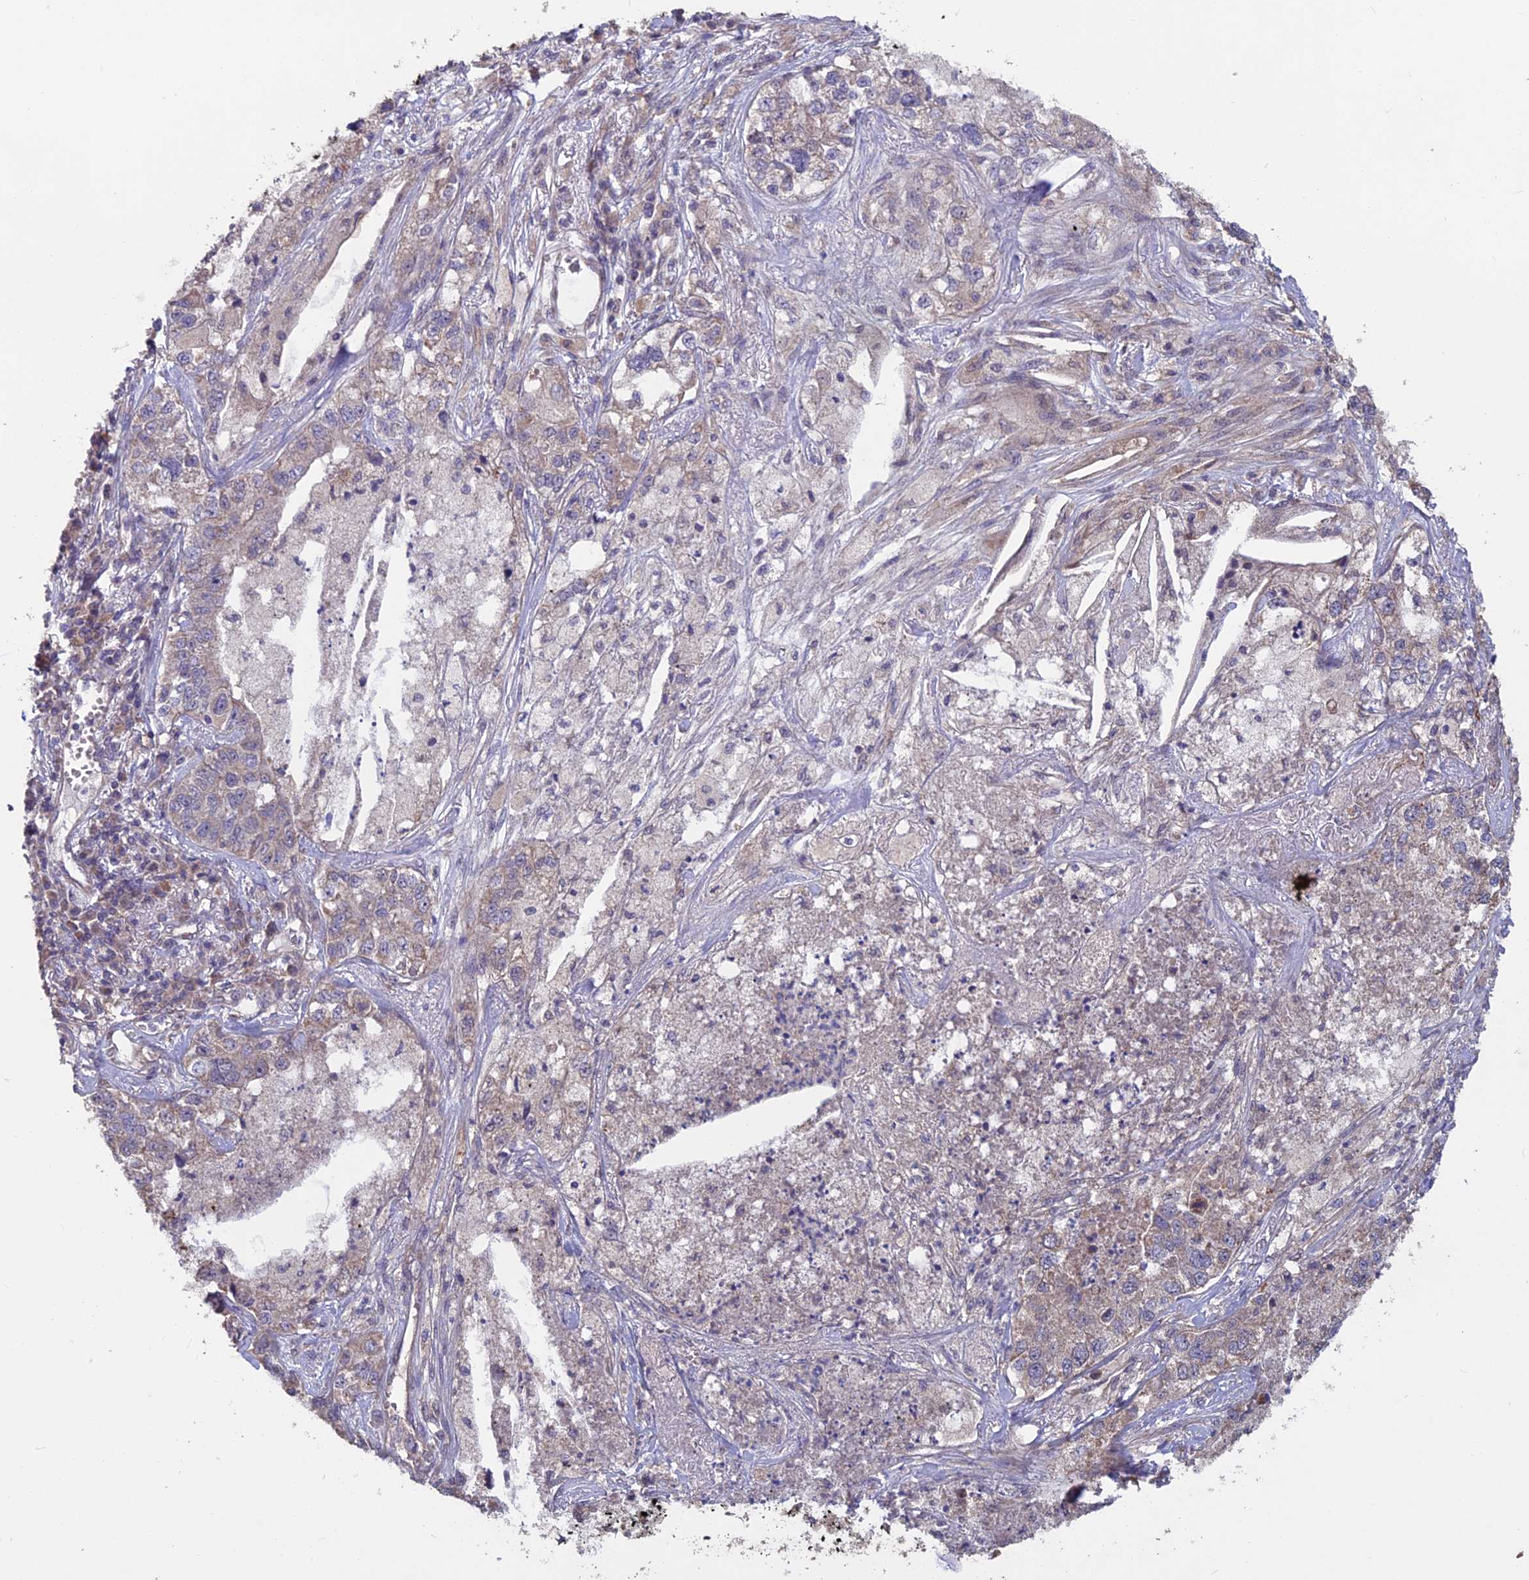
{"staining": {"intensity": "weak", "quantity": "<25%", "location": "cytoplasmic/membranous"}, "tissue": "lung cancer", "cell_type": "Tumor cells", "image_type": "cancer", "snomed": [{"axis": "morphology", "description": "Adenocarcinoma, NOS"}, {"axis": "topography", "description": "Lung"}], "caption": "DAB (3,3'-diaminobenzidine) immunohistochemical staining of lung cancer reveals no significant staining in tumor cells.", "gene": "SHISA5", "patient": {"sex": "male", "age": 49}}